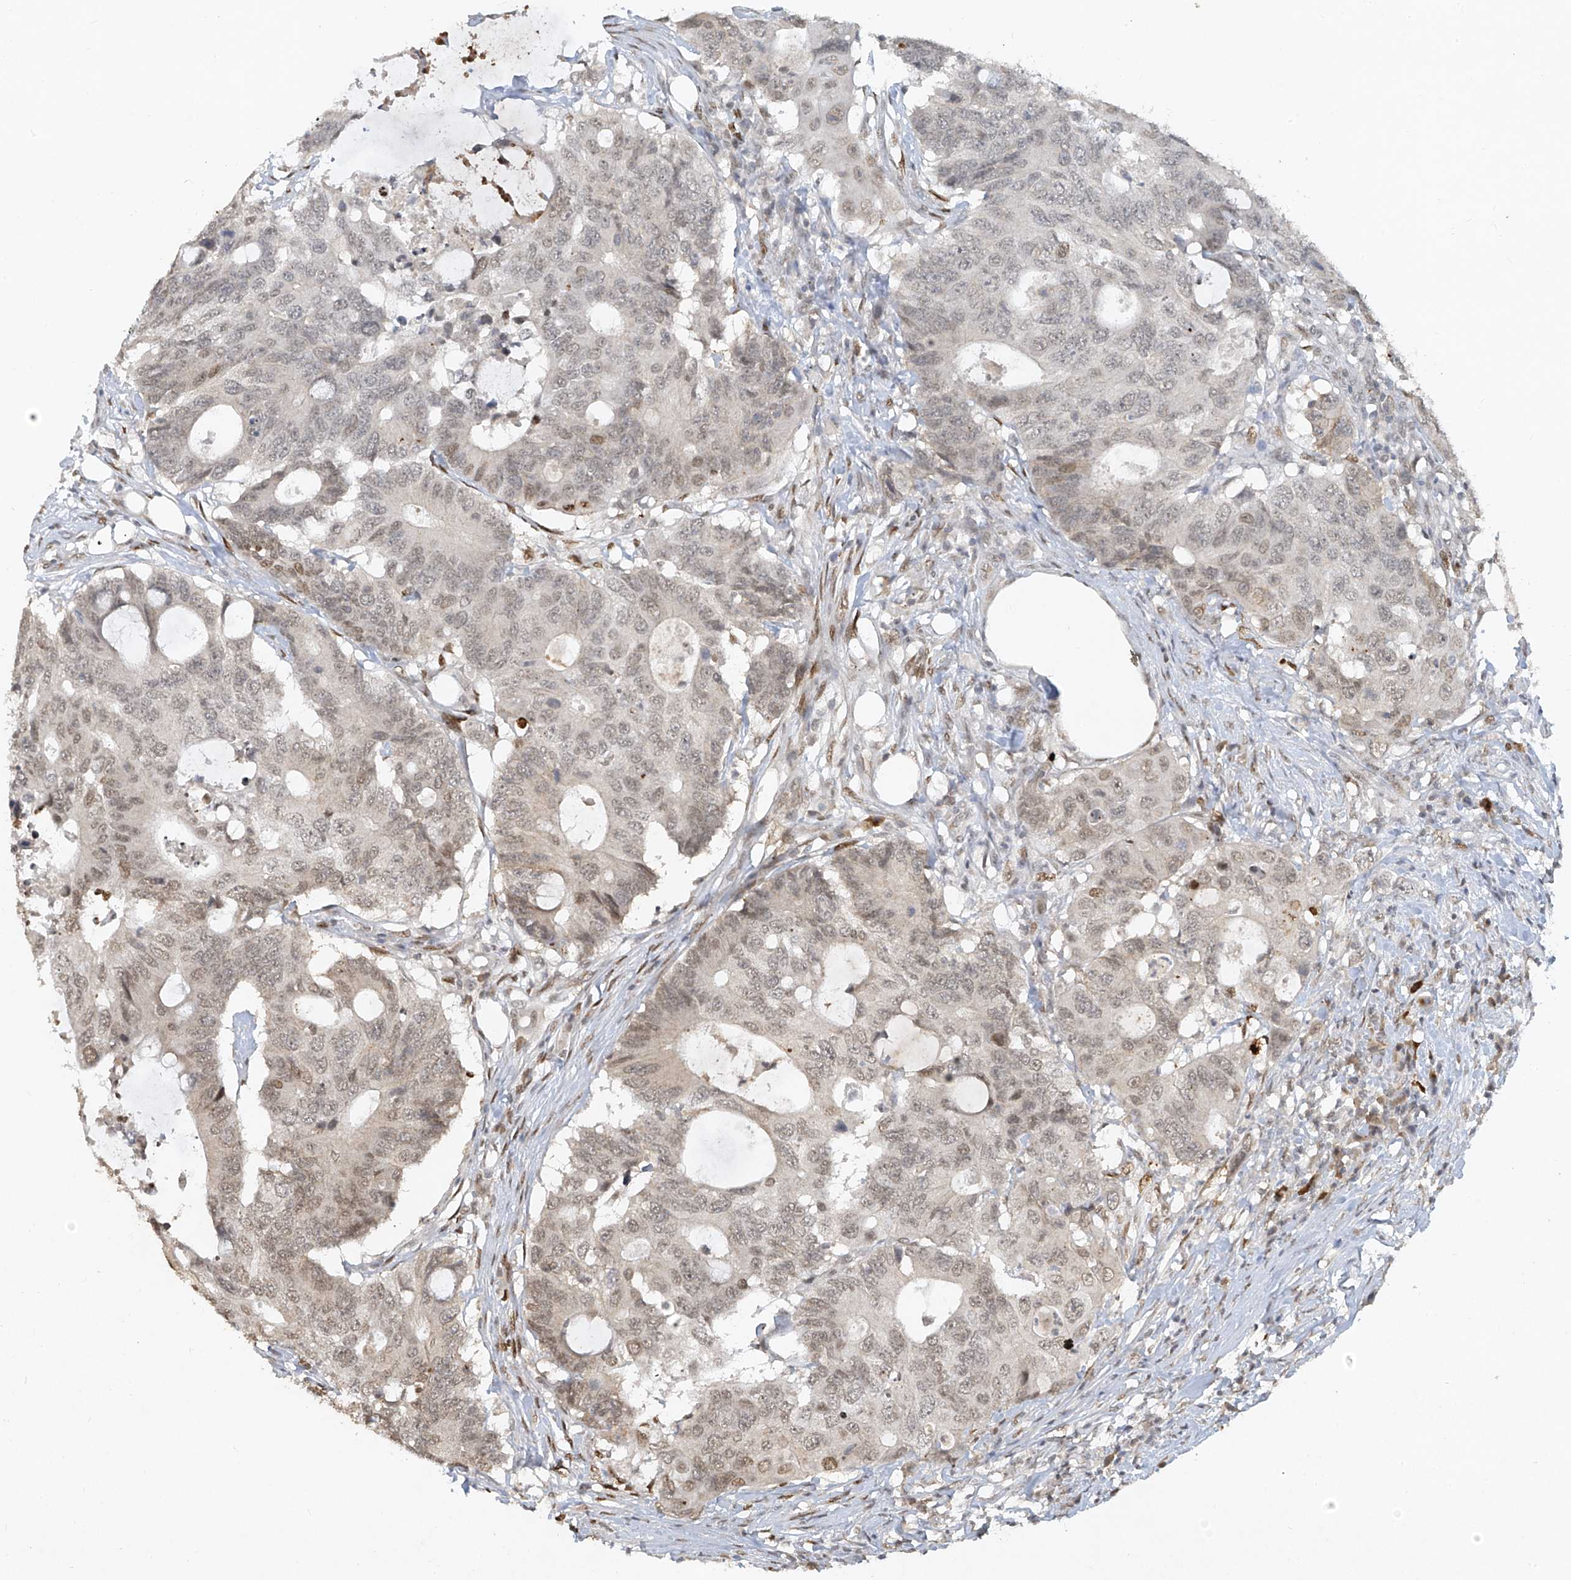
{"staining": {"intensity": "weak", "quantity": "25%-75%", "location": "nuclear"}, "tissue": "colorectal cancer", "cell_type": "Tumor cells", "image_type": "cancer", "snomed": [{"axis": "morphology", "description": "Adenocarcinoma, NOS"}, {"axis": "topography", "description": "Colon"}], "caption": "Weak nuclear staining for a protein is appreciated in approximately 25%-75% of tumor cells of colorectal cancer (adenocarcinoma) using IHC.", "gene": "ATRIP", "patient": {"sex": "male", "age": 71}}